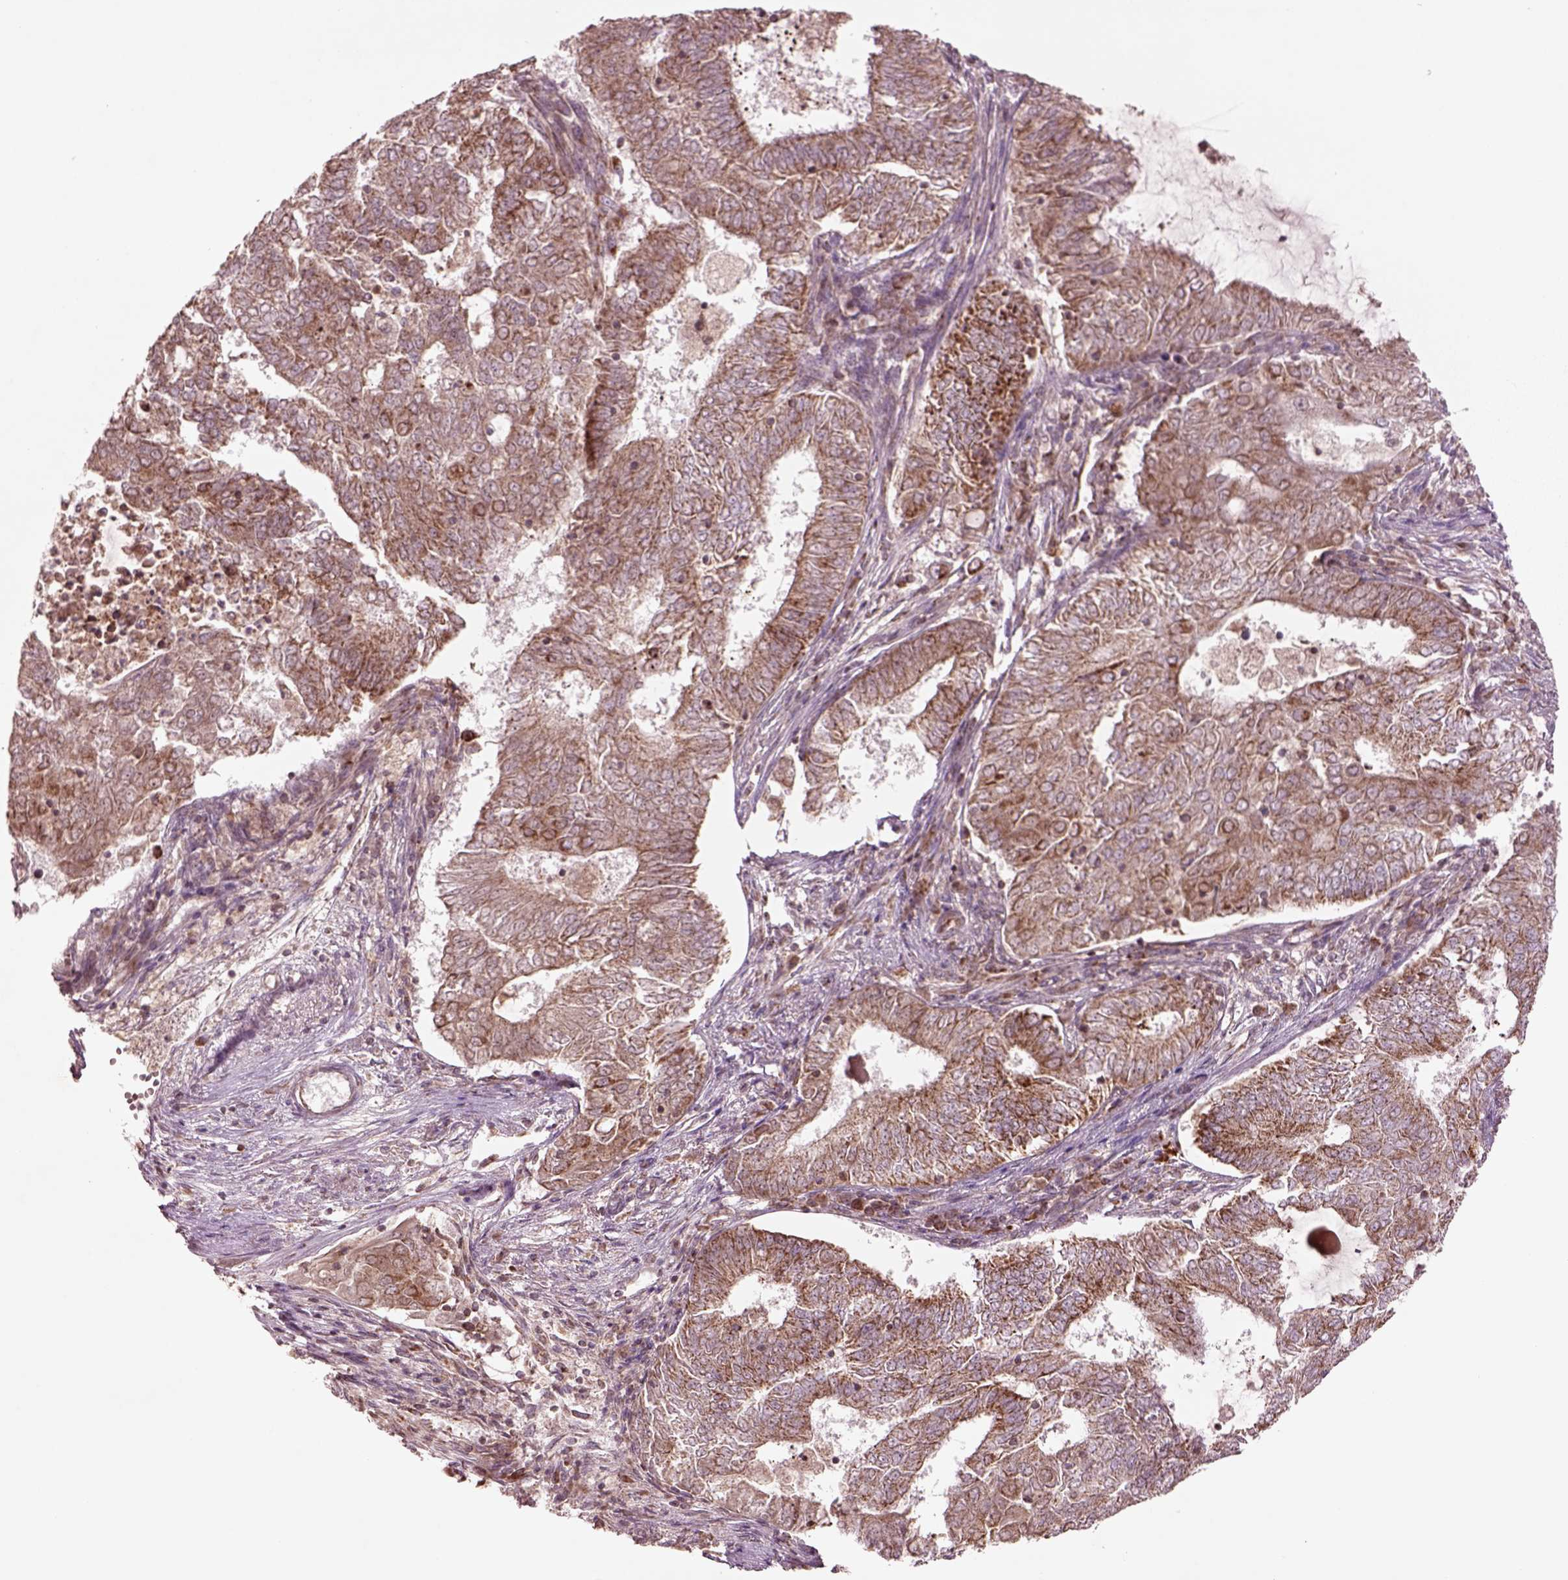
{"staining": {"intensity": "moderate", "quantity": ">75%", "location": "cytoplasmic/membranous"}, "tissue": "endometrial cancer", "cell_type": "Tumor cells", "image_type": "cancer", "snomed": [{"axis": "morphology", "description": "Adenocarcinoma, NOS"}, {"axis": "topography", "description": "Endometrium"}], "caption": "Protein staining shows moderate cytoplasmic/membranous staining in approximately >75% of tumor cells in endometrial cancer. (DAB IHC with brightfield microscopy, high magnification).", "gene": "SLC25A5", "patient": {"sex": "female", "age": 62}}